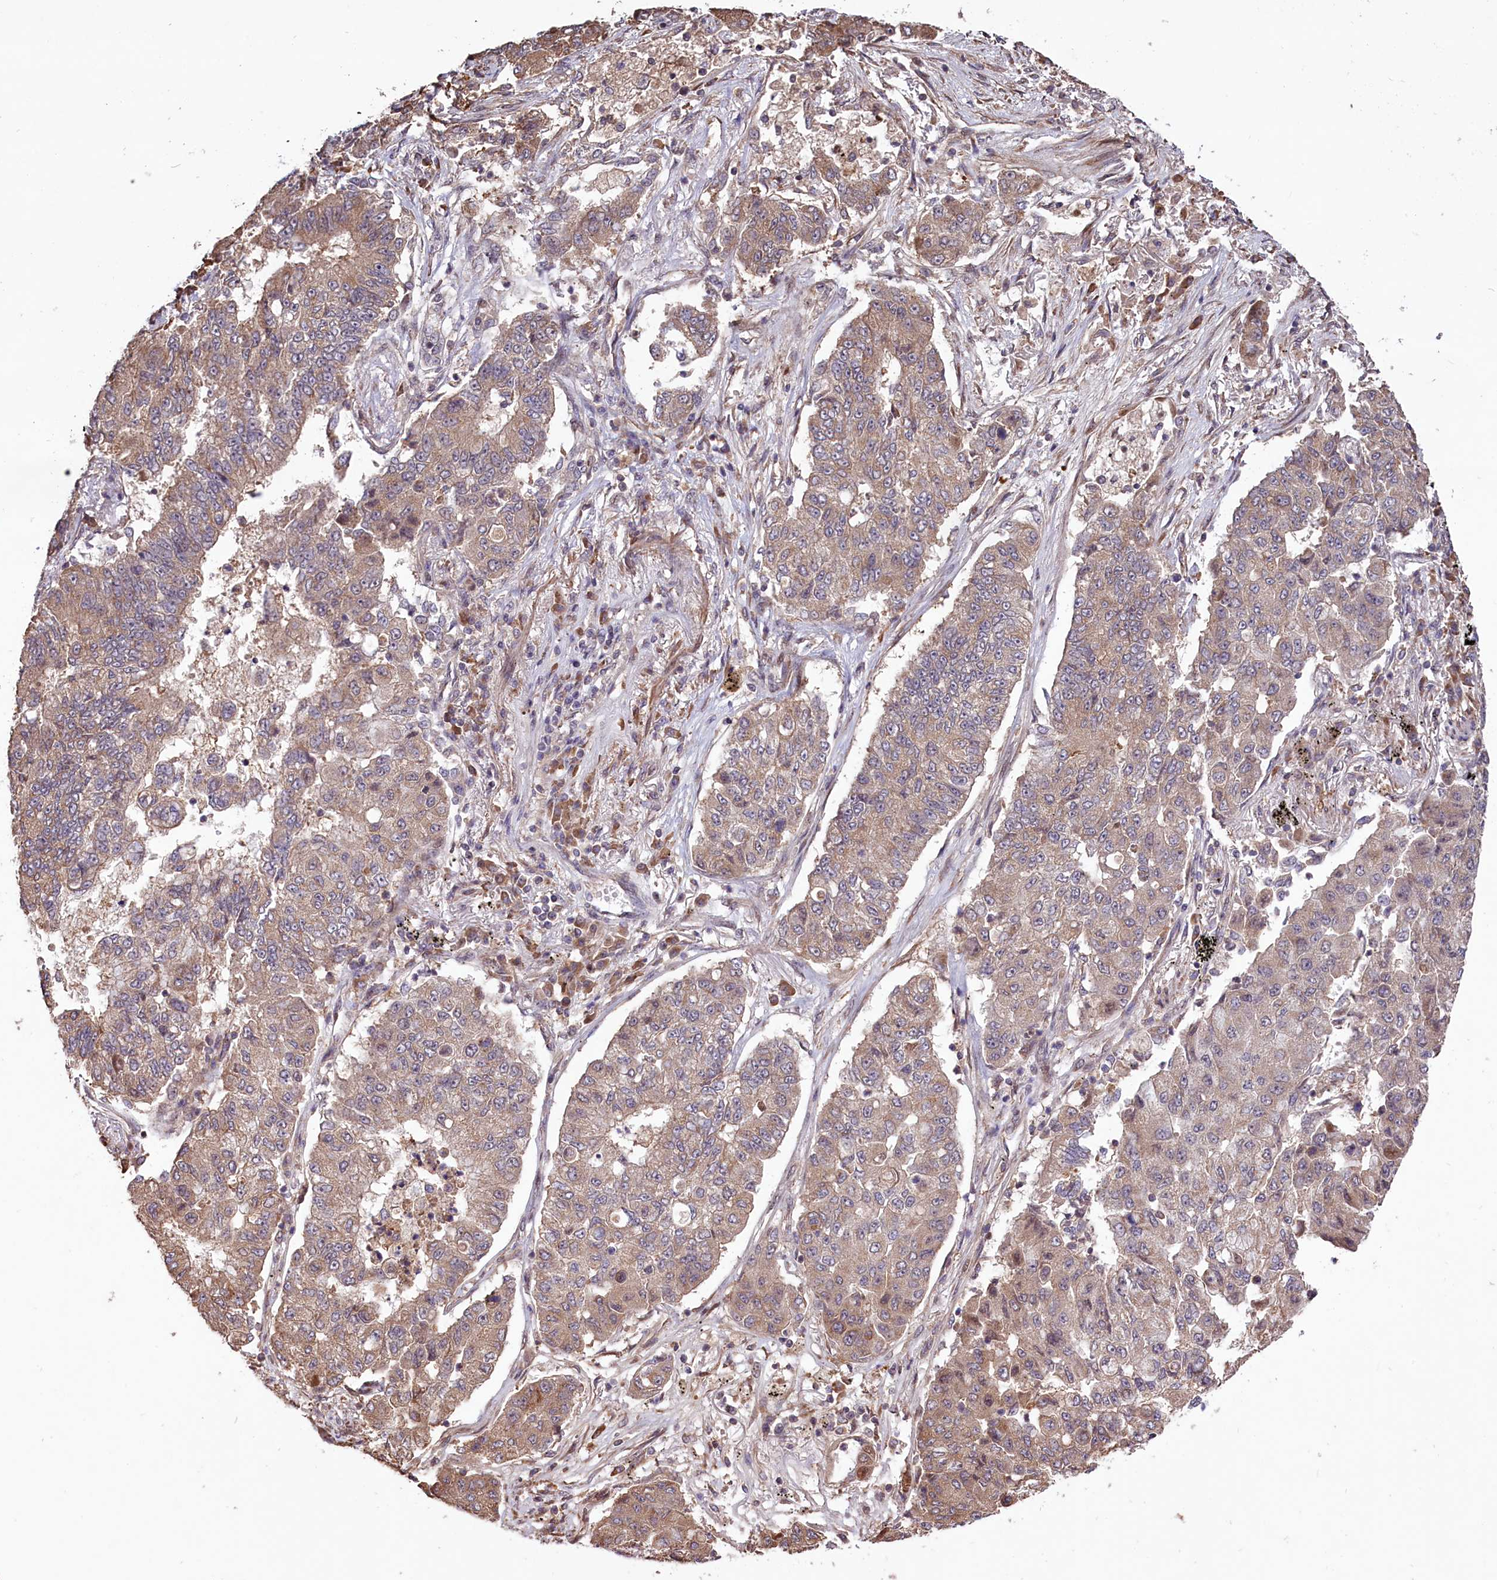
{"staining": {"intensity": "weak", "quantity": ">75%", "location": "cytoplasmic/membranous"}, "tissue": "lung cancer", "cell_type": "Tumor cells", "image_type": "cancer", "snomed": [{"axis": "morphology", "description": "Squamous cell carcinoma, NOS"}, {"axis": "topography", "description": "Lung"}], "caption": "The image shows staining of squamous cell carcinoma (lung), revealing weak cytoplasmic/membranous protein staining (brown color) within tumor cells.", "gene": "HDAC5", "patient": {"sex": "male", "age": 74}}